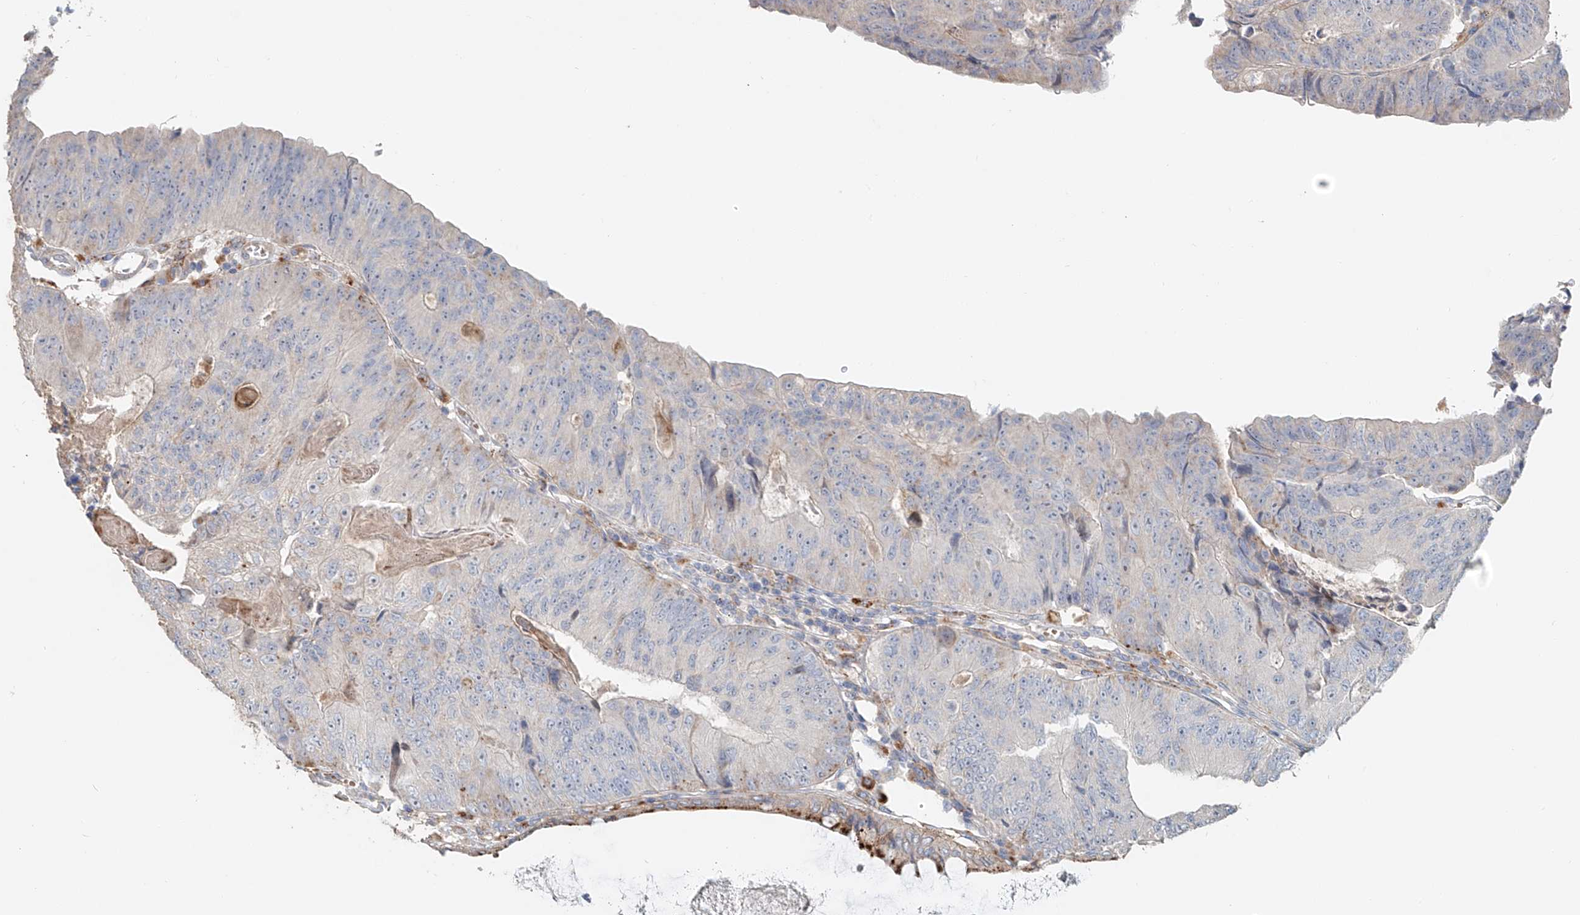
{"staining": {"intensity": "negative", "quantity": "none", "location": "none"}, "tissue": "colorectal cancer", "cell_type": "Tumor cells", "image_type": "cancer", "snomed": [{"axis": "morphology", "description": "Adenocarcinoma, NOS"}, {"axis": "topography", "description": "Colon"}], "caption": "Tumor cells are negative for brown protein staining in adenocarcinoma (colorectal).", "gene": "TRIM47", "patient": {"sex": "female", "age": 67}}